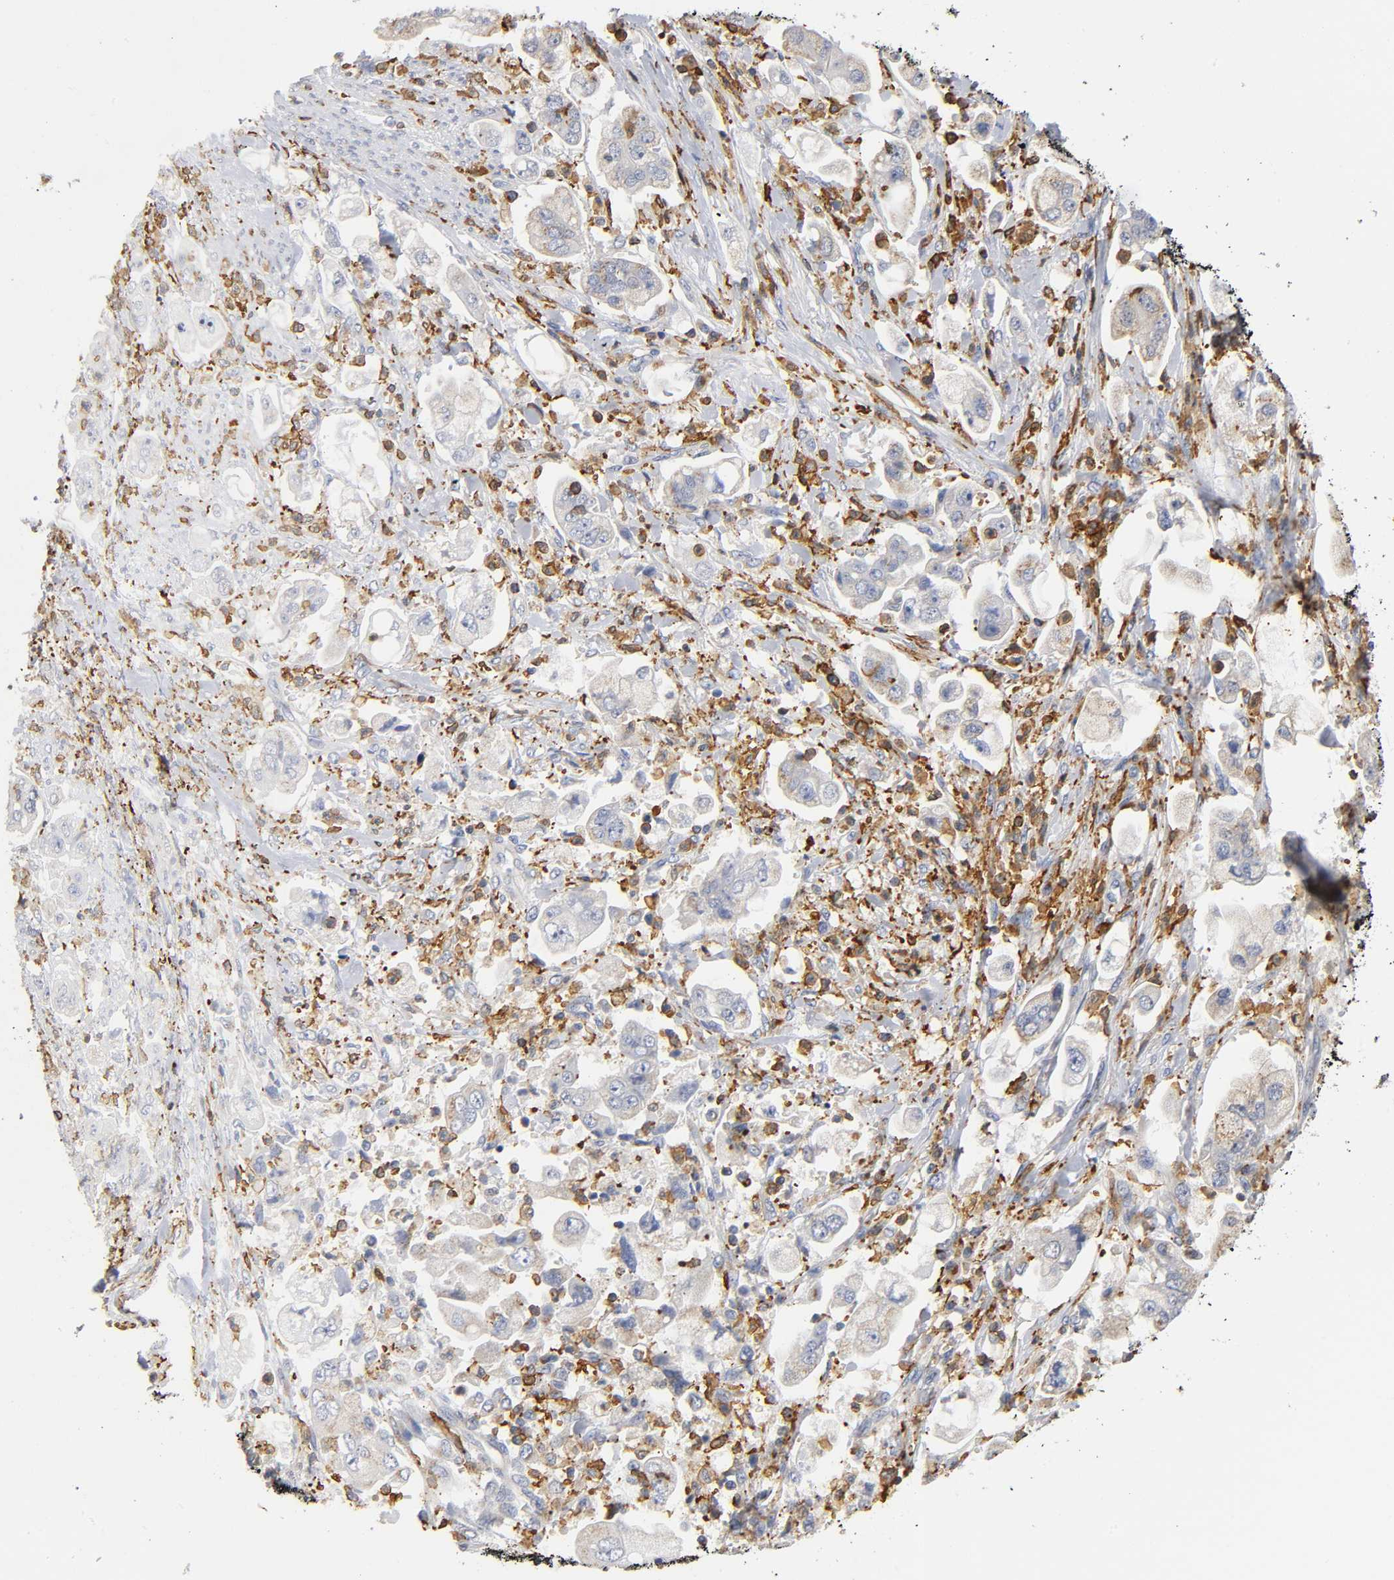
{"staining": {"intensity": "moderate", "quantity": "25%-75%", "location": "cytoplasmic/membranous"}, "tissue": "stomach cancer", "cell_type": "Tumor cells", "image_type": "cancer", "snomed": [{"axis": "morphology", "description": "Adenocarcinoma, NOS"}, {"axis": "topography", "description": "Stomach"}], "caption": "Tumor cells exhibit moderate cytoplasmic/membranous staining in approximately 25%-75% of cells in adenocarcinoma (stomach). Nuclei are stained in blue.", "gene": "CAPN10", "patient": {"sex": "male", "age": 62}}